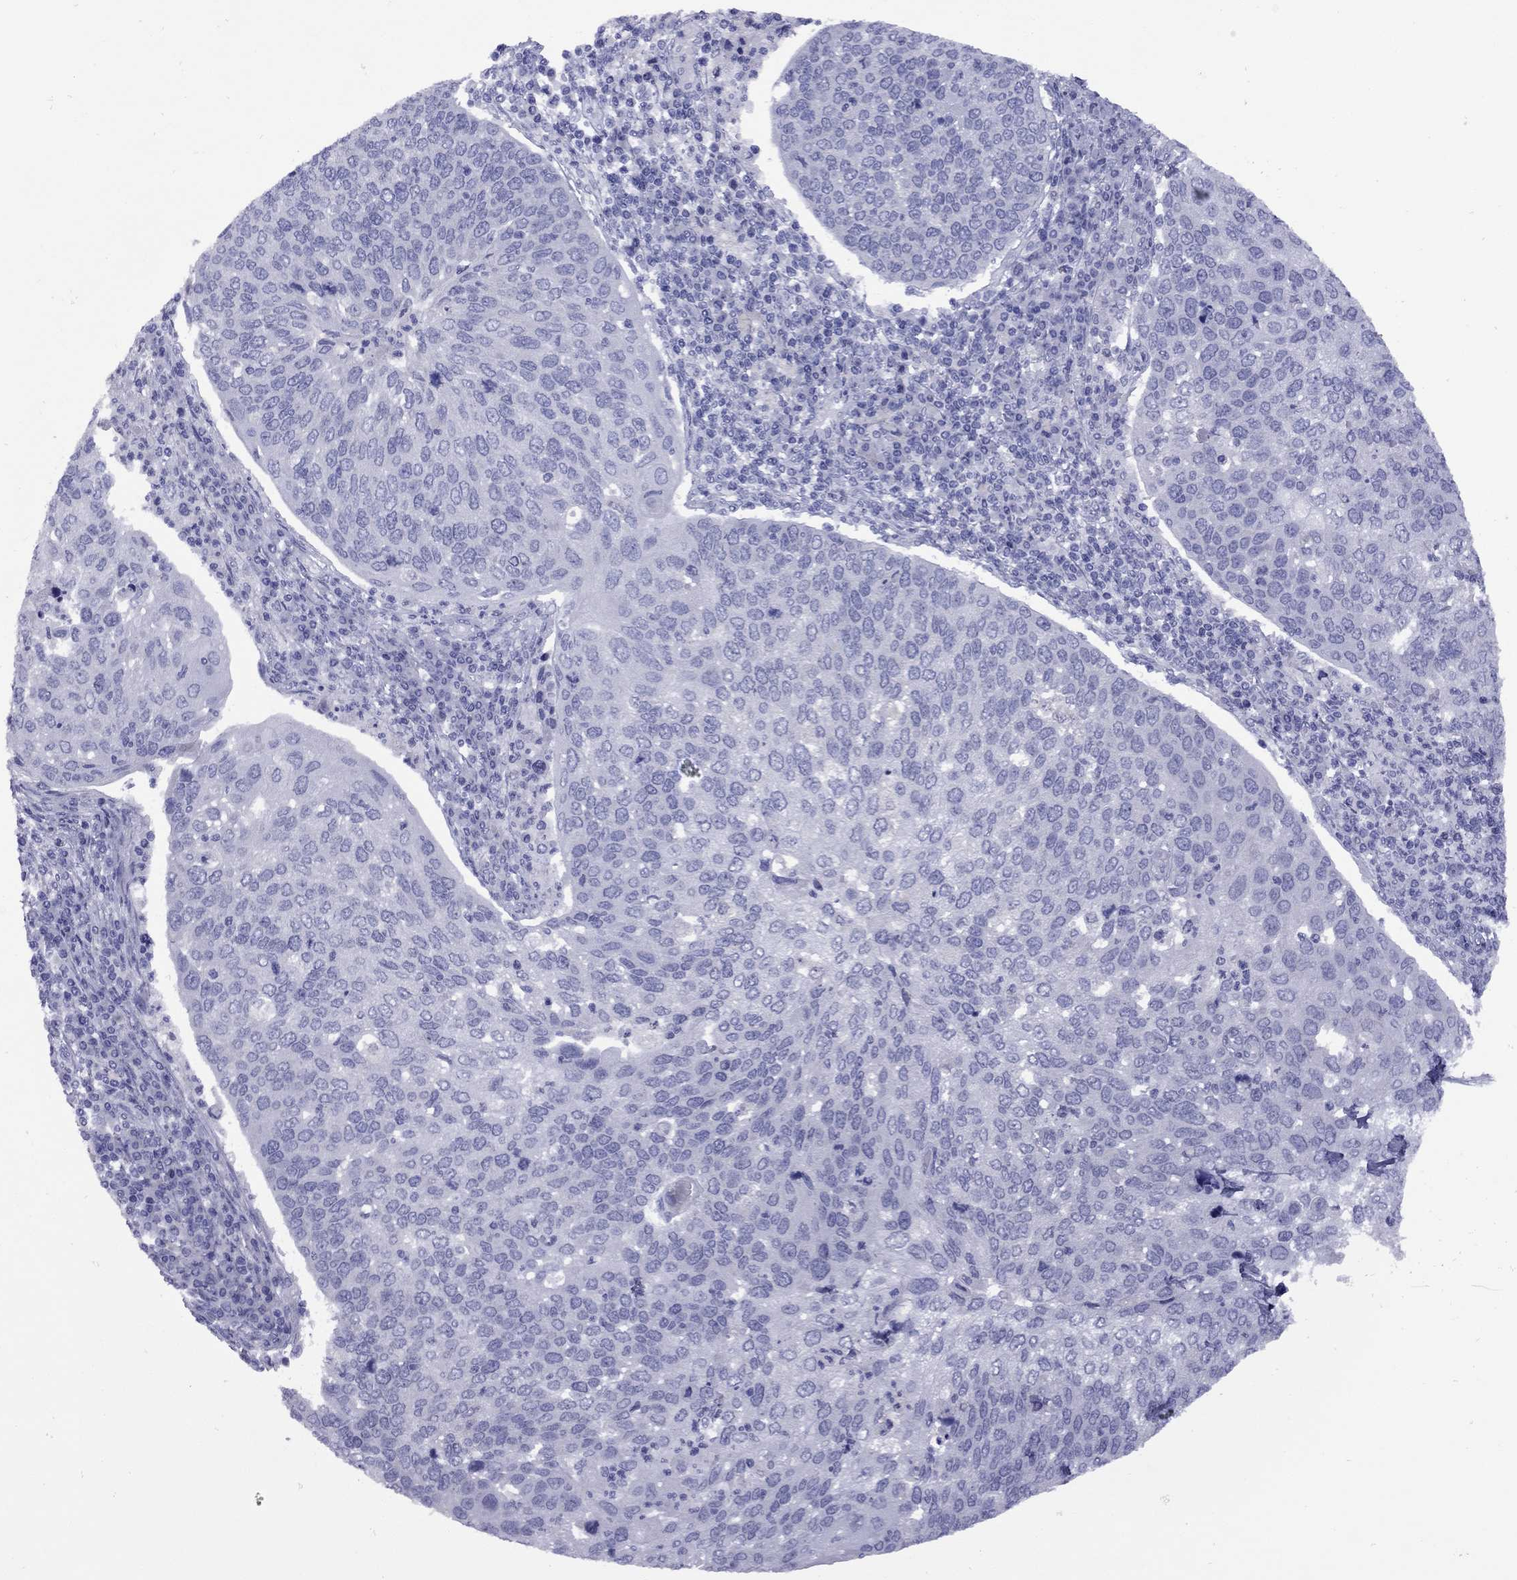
{"staining": {"intensity": "negative", "quantity": "none", "location": "none"}, "tissue": "cervical cancer", "cell_type": "Tumor cells", "image_type": "cancer", "snomed": [{"axis": "morphology", "description": "Squamous cell carcinoma, NOS"}, {"axis": "topography", "description": "Cervix"}], "caption": "Micrograph shows no protein staining in tumor cells of cervical cancer tissue.", "gene": "EPPIN", "patient": {"sex": "female", "age": 54}}